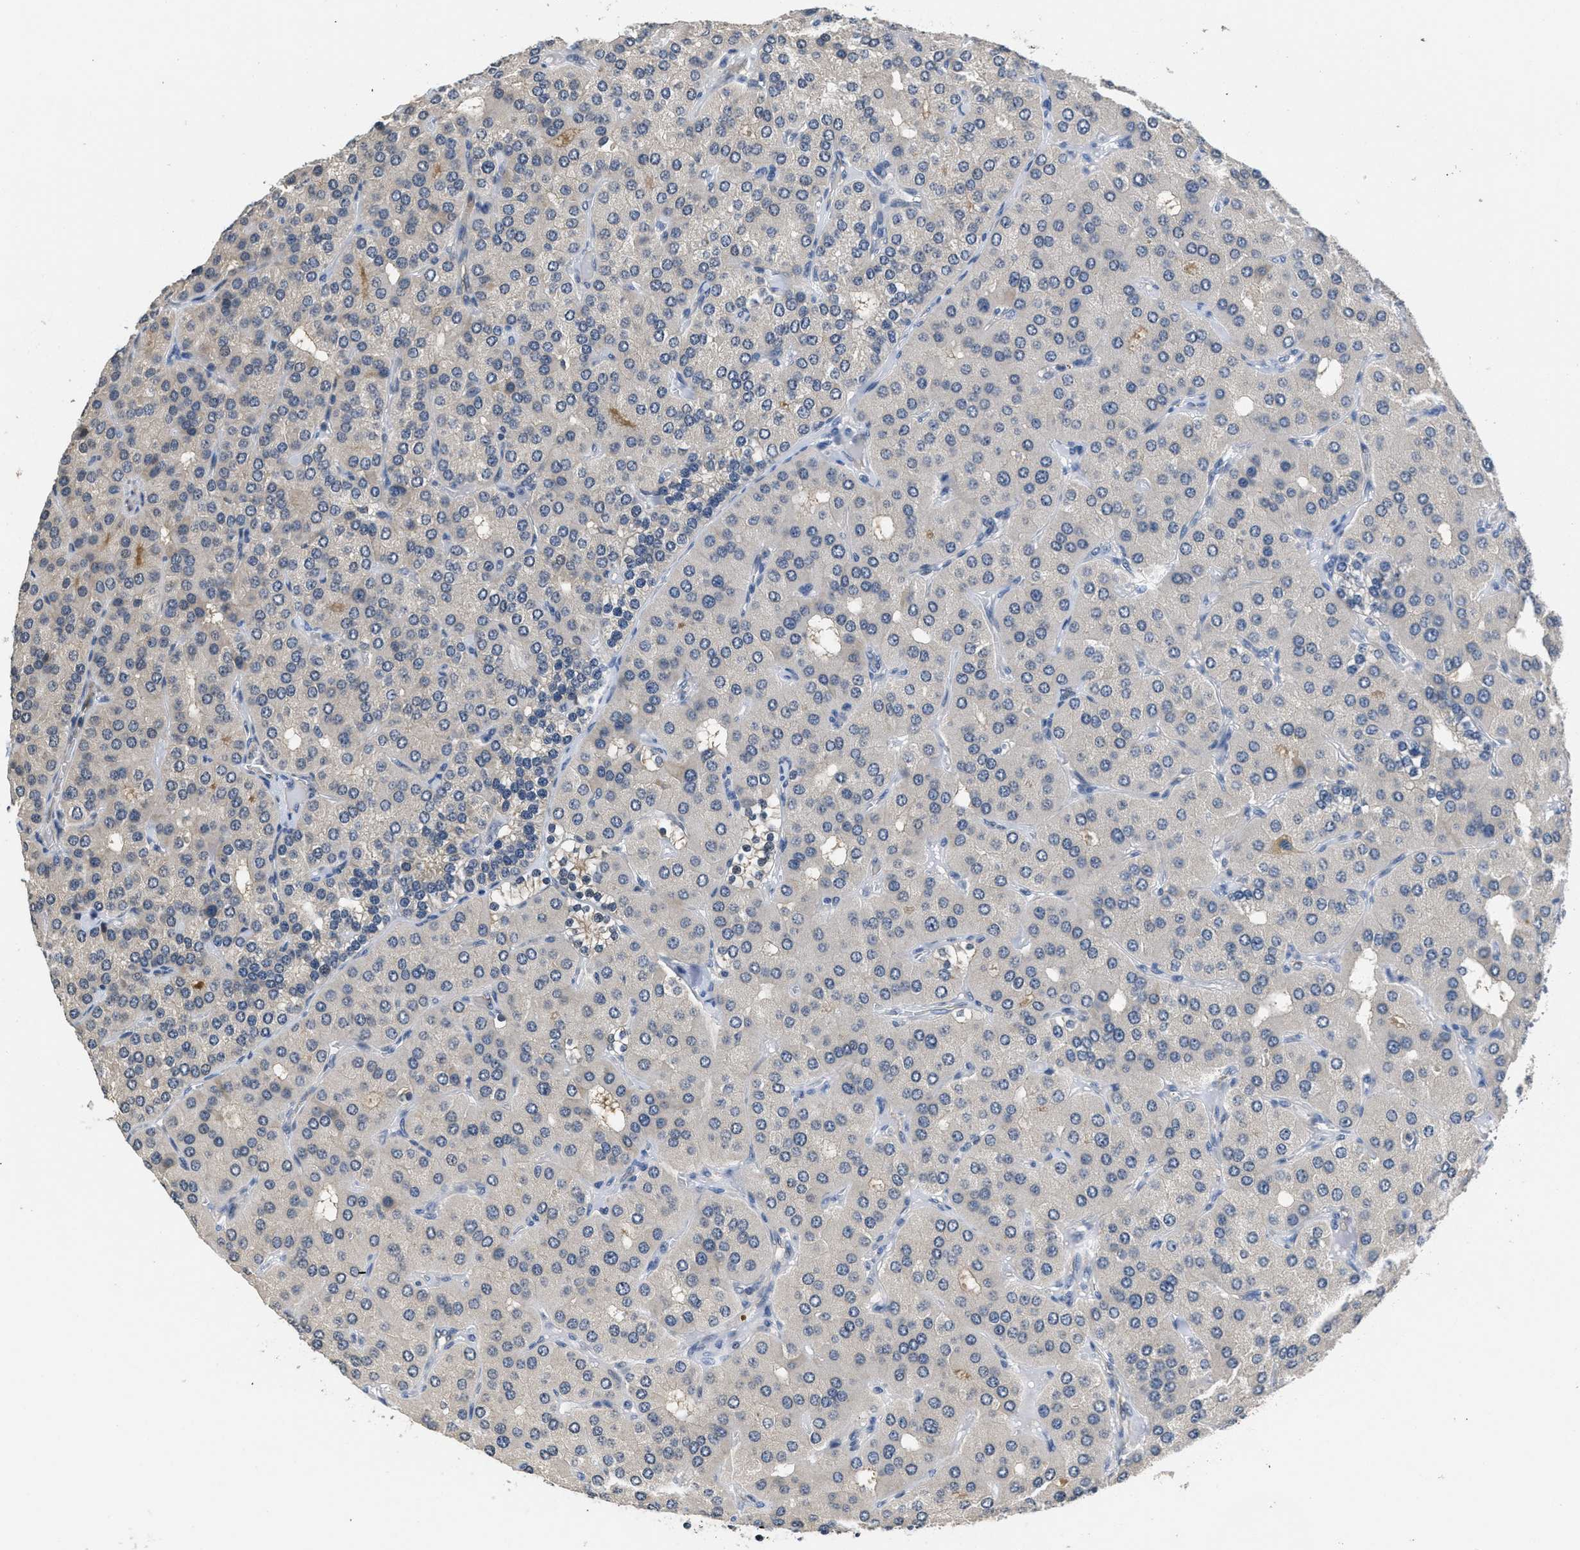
{"staining": {"intensity": "negative", "quantity": "none", "location": "none"}, "tissue": "parathyroid gland", "cell_type": "Glandular cells", "image_type": "normal", "snomed": [{"axis": "morphology", "description": "Normal tissue, NOS"}, {"axis": "morphology", "description": "Adenoma, NOS"}, {"axis": "topography", "description": "Parathyroid gland"}], "caption": "The image reveals no staining of glandular cells in unremarkable parathyroid gland. Brightfield microscopy of immunohistochemistry (IHC) stained with DAB (3,3'-diaminobenzidine) (brown) and hematoxylin (blue), captured at high magnification.", "gene": "ANGPT1", "patient": {"sex": "female", "age": 86}}